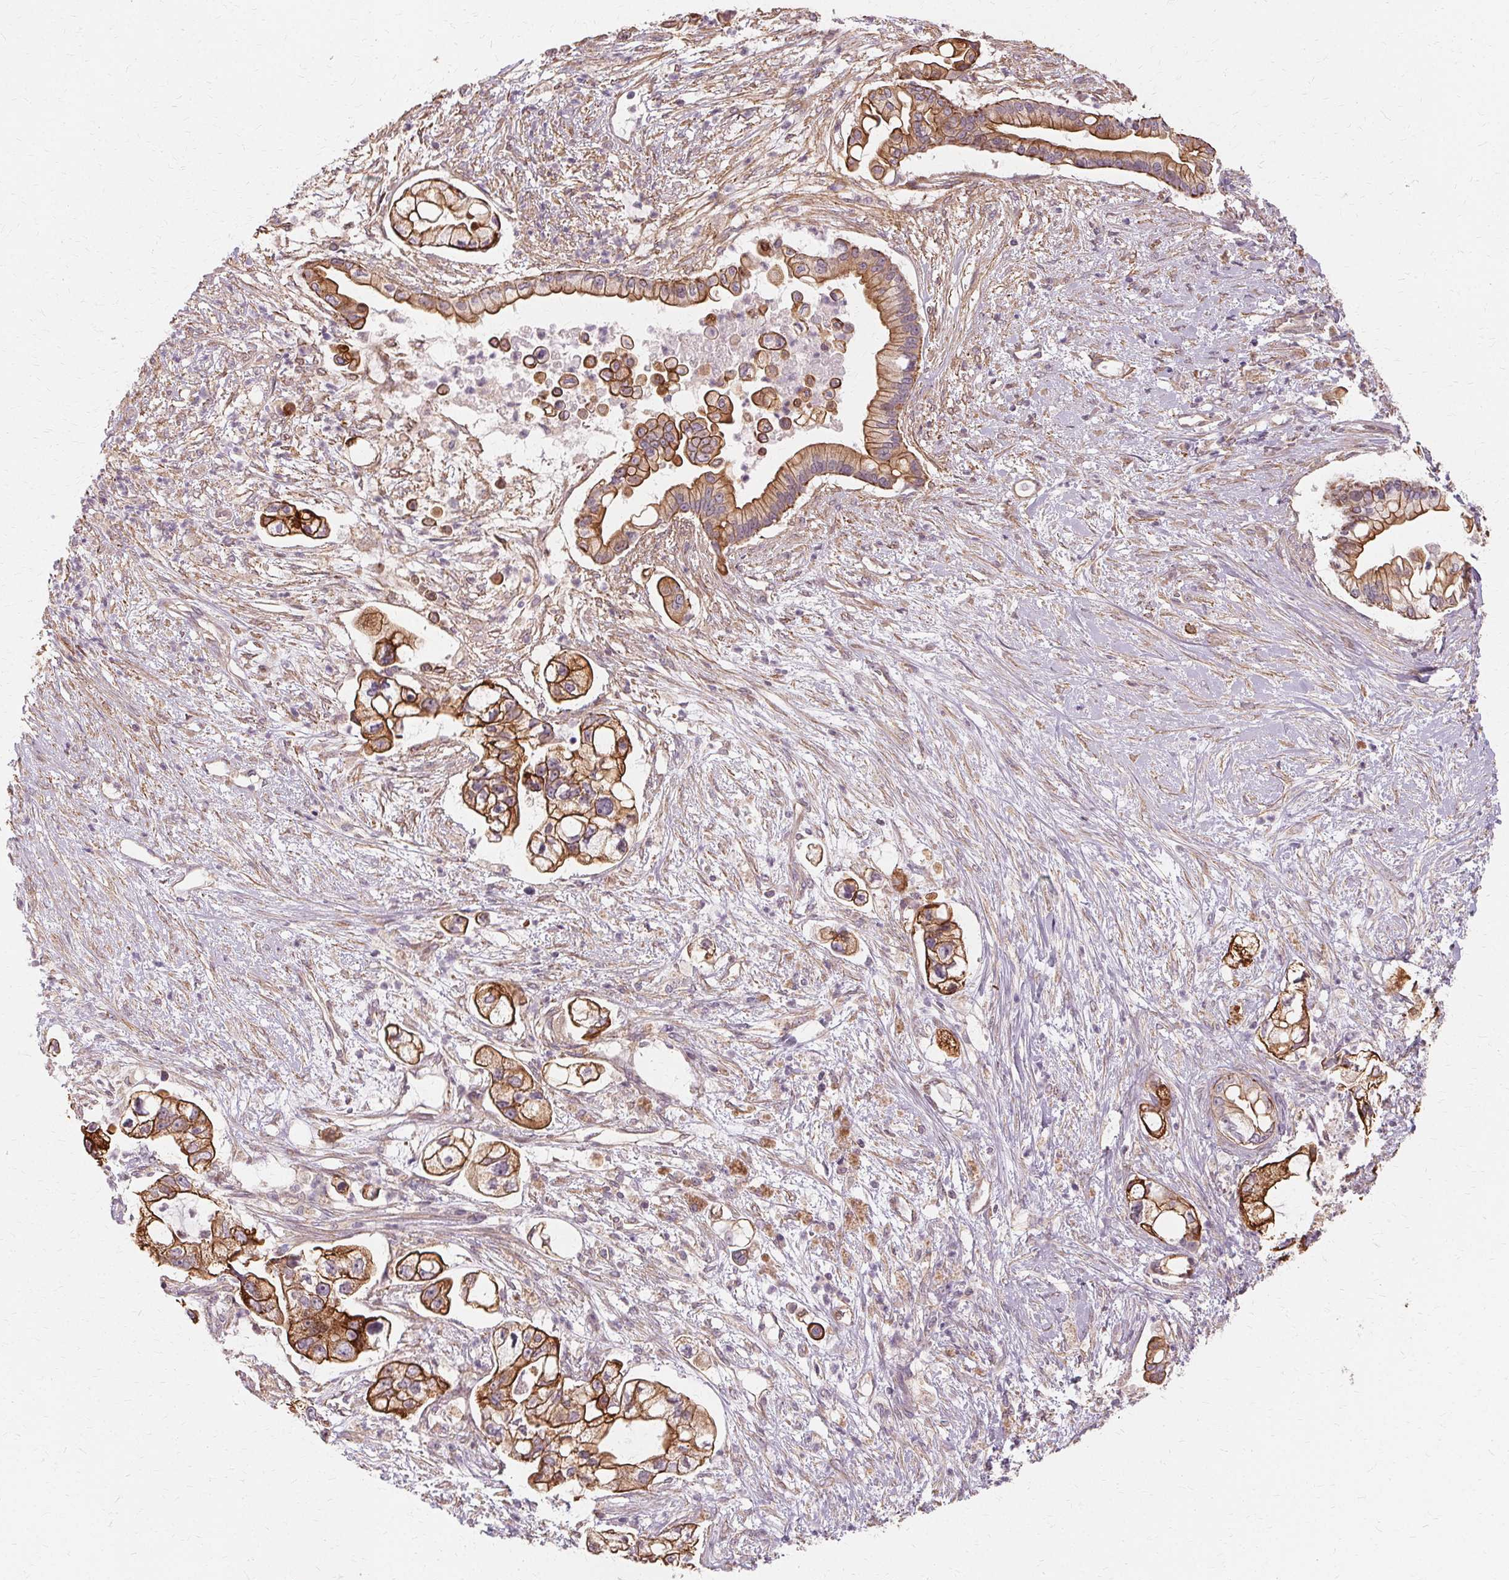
{"staining": {"intensity": "moderate", "quantity": ">75%", "location": "cytoplasmic/membranous"}, "tissue": "pancreatic cancer", "cell_type": "Tumor cells", "image_type": "cancer", "snomed": [{"axis": "morphology", "description": "Adenocarcinoma, NOS"}, {"axis": "topography", "description": "Pancreas"}], "caption": "Adenocarcinoma (pancreatic) tissue reveals moderate cytoplasmic/membranous staining in about >75% of tumor cells, visualized by immunohistochemistry.", "gene": "USP8", "patient": {"sex": "female", "age": 69}}